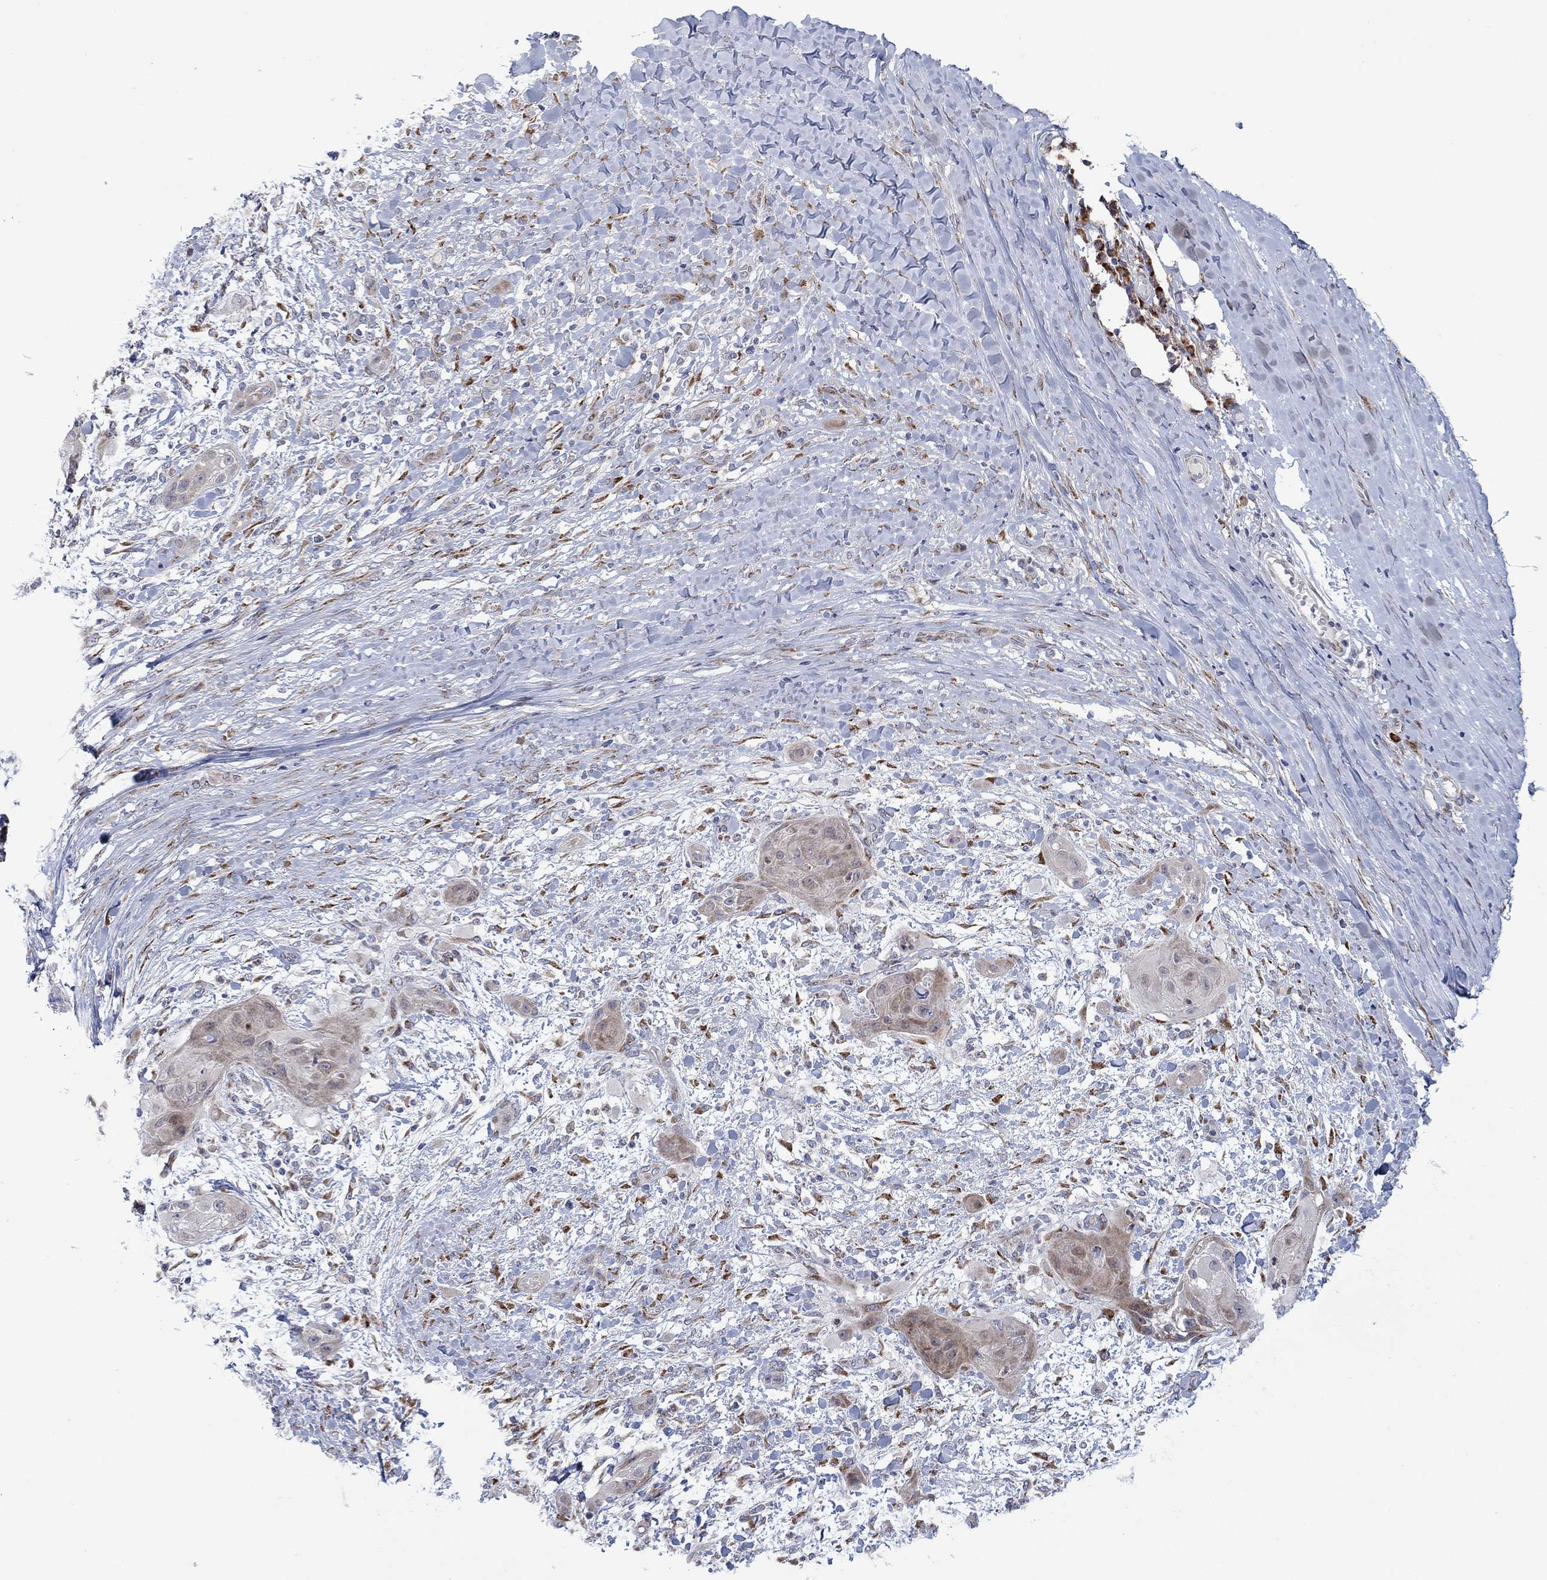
{"staining": {"intensity": "weak", "quantity": "25%-75%", "location": "cytoplasmic/membranous"}, "tissue": "skin cancer", "cell_type": "Tumor cells", "image_type": "cancer", "snomed": [{"axis": "morphology", "description": "Squamous cell carcinoma, NOS"}, {"axis": "topography", "description": "Skin"}], "caption": "Immunohistochemical staining of skin cancer displays low levels of weak cytoplasmic/membranous protein staining in about 25%-75% of tumor cells.", "gene": "TTC21B", "patient": {"sex": "male", "age": 62}}